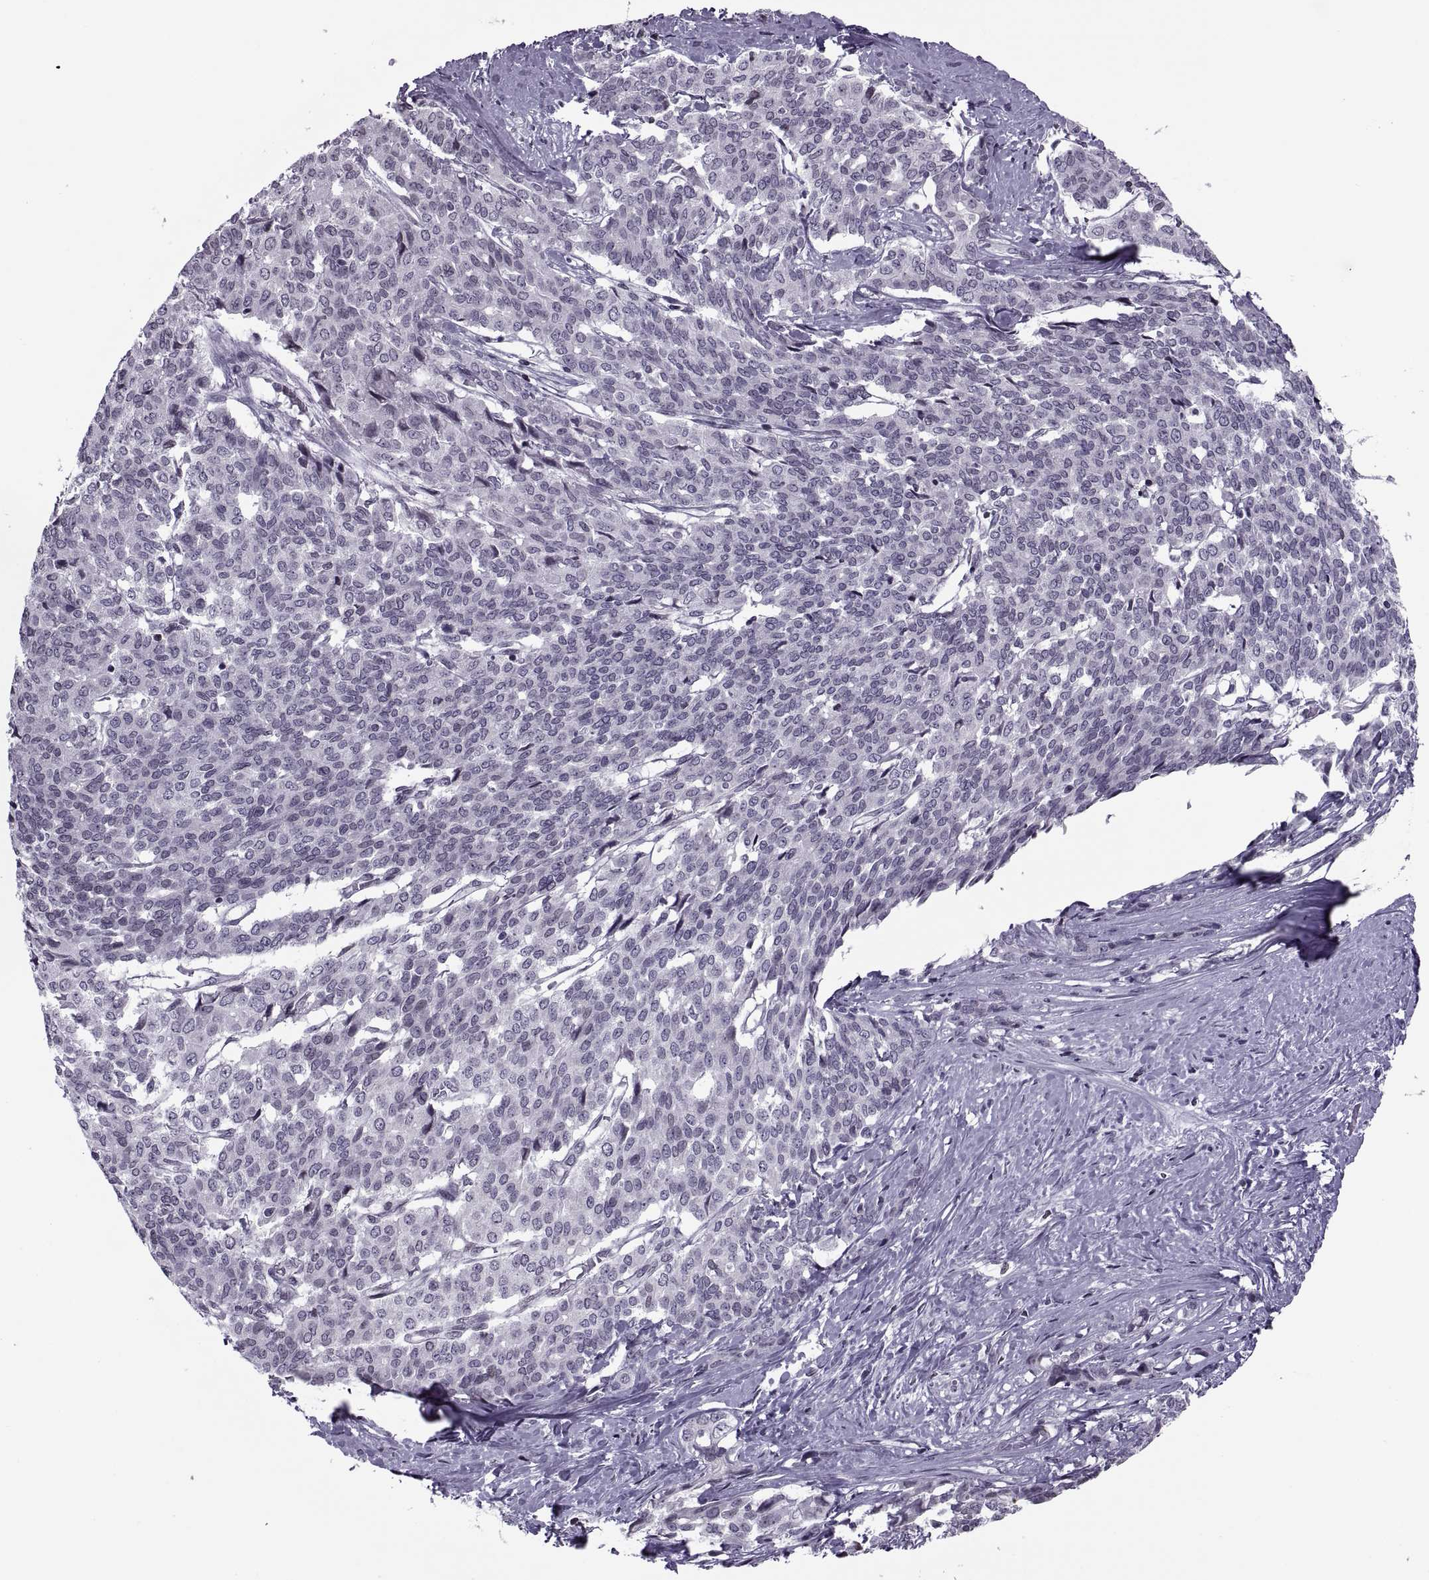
{"staining": {"intensity": "negative", "quantity": "none", "location": "none"}, "tissue": "liver cancer", "cell_type": "Tumor cells", "image_type": "cancer", "snomed": [{"axis": "morphology", "description": "Cholangiocarcinoma"}, {"axis": "topography", "description": "Liver"}], "caption": "Tumor cells are negative for protein expression in human cholangiocarcinoma (liver). The staining is performed using DAB brown chromogen with nuclei counter-stained in using hematoxylin.", "gene": "H1-8", "patient": {"sex": "female", "age": 47}}